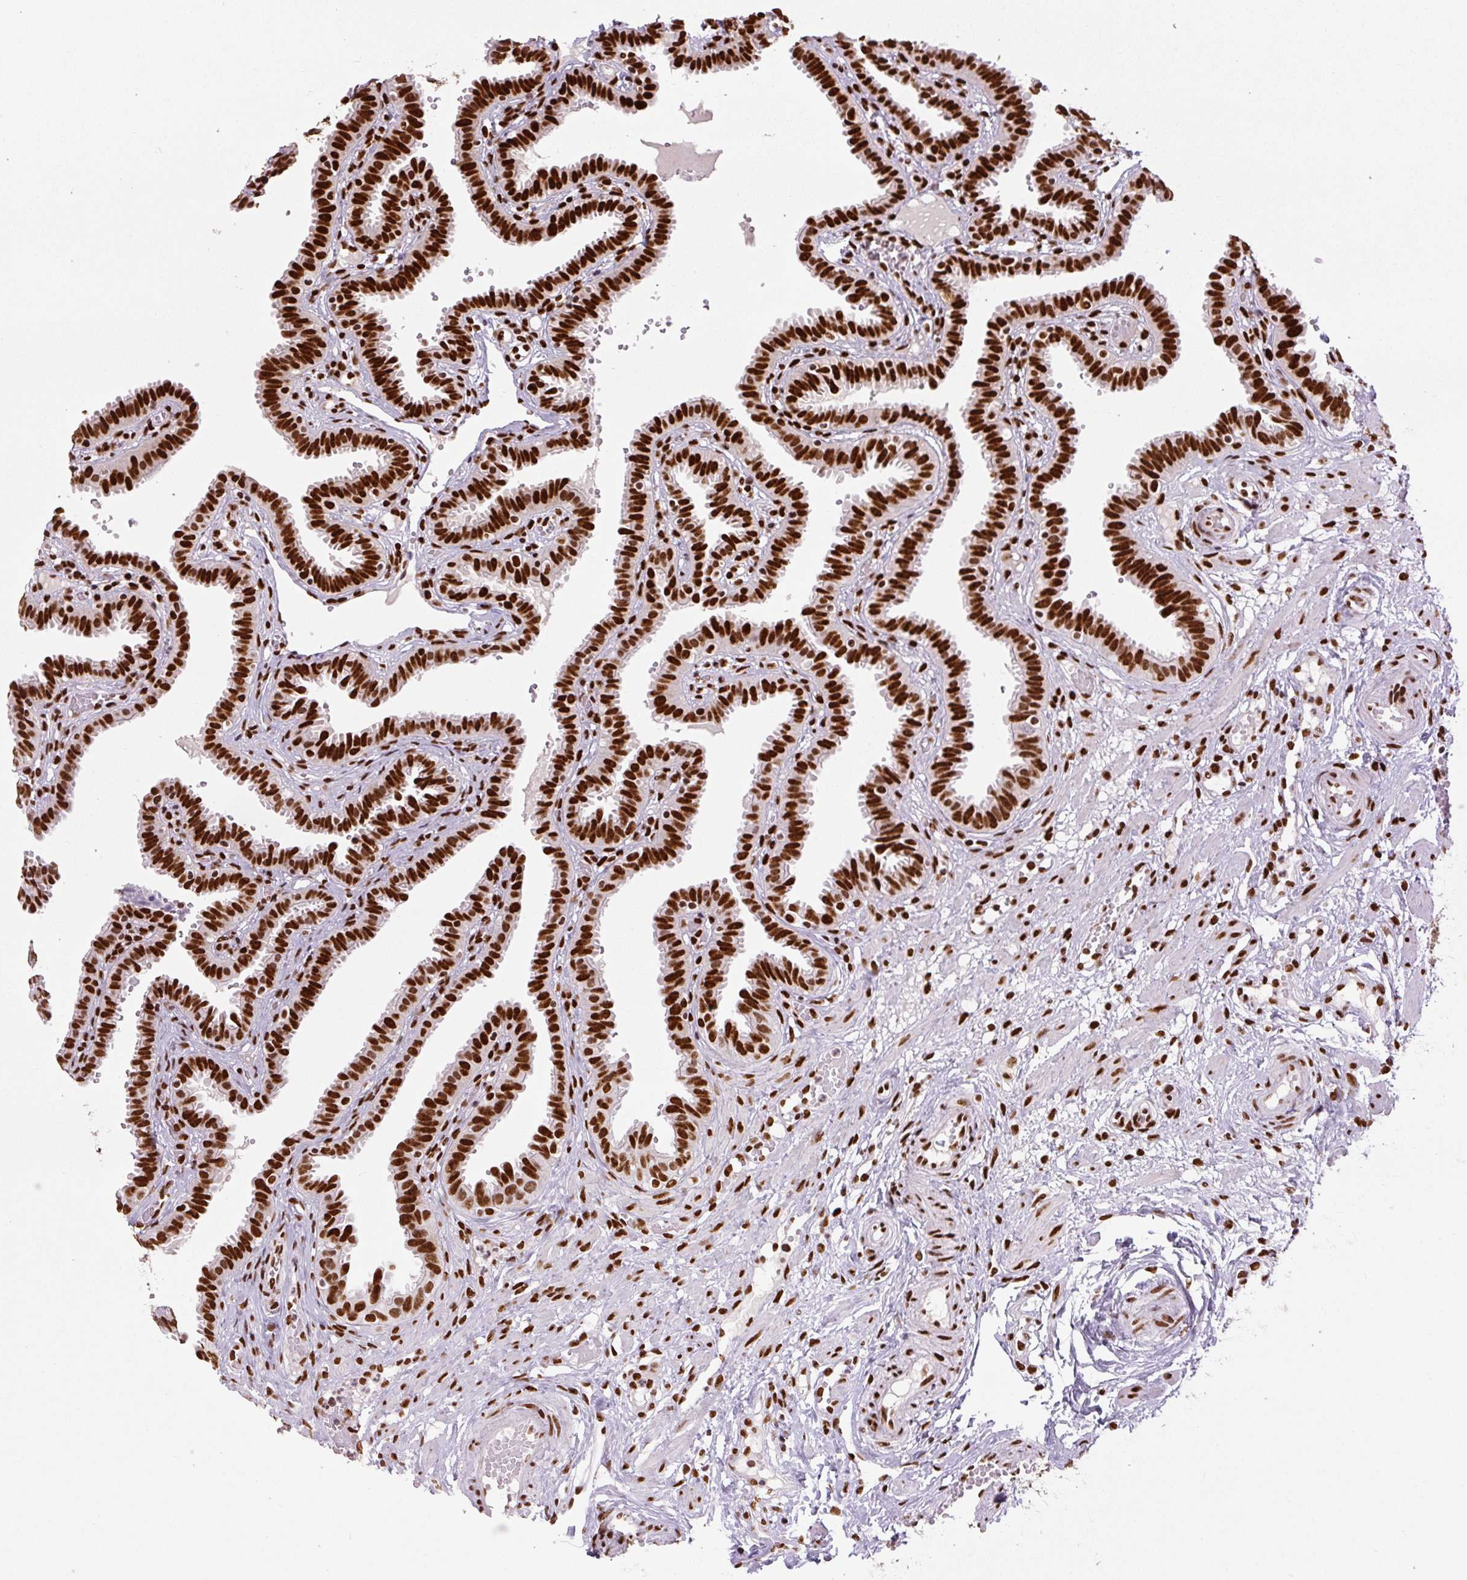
{"staining": {"intensity": "strong", "quantity": ">75%", "location": "nuclear"}, "tissue": "fallopian tube", "cell_type": "Glandular cells", "image_type": "normal", "snomed": [{"axis": "morphology", "description": "Normal tissue, NOS"}, {"axis": "topography", "description": "Fallopian tube"}], "caption": "Protein staining of benign fallopian tube exhibits strong nuclear positivity in about >75% of glandular cells.", "gene": "FUS", "patient": {"sex": "female", "age": 37}}